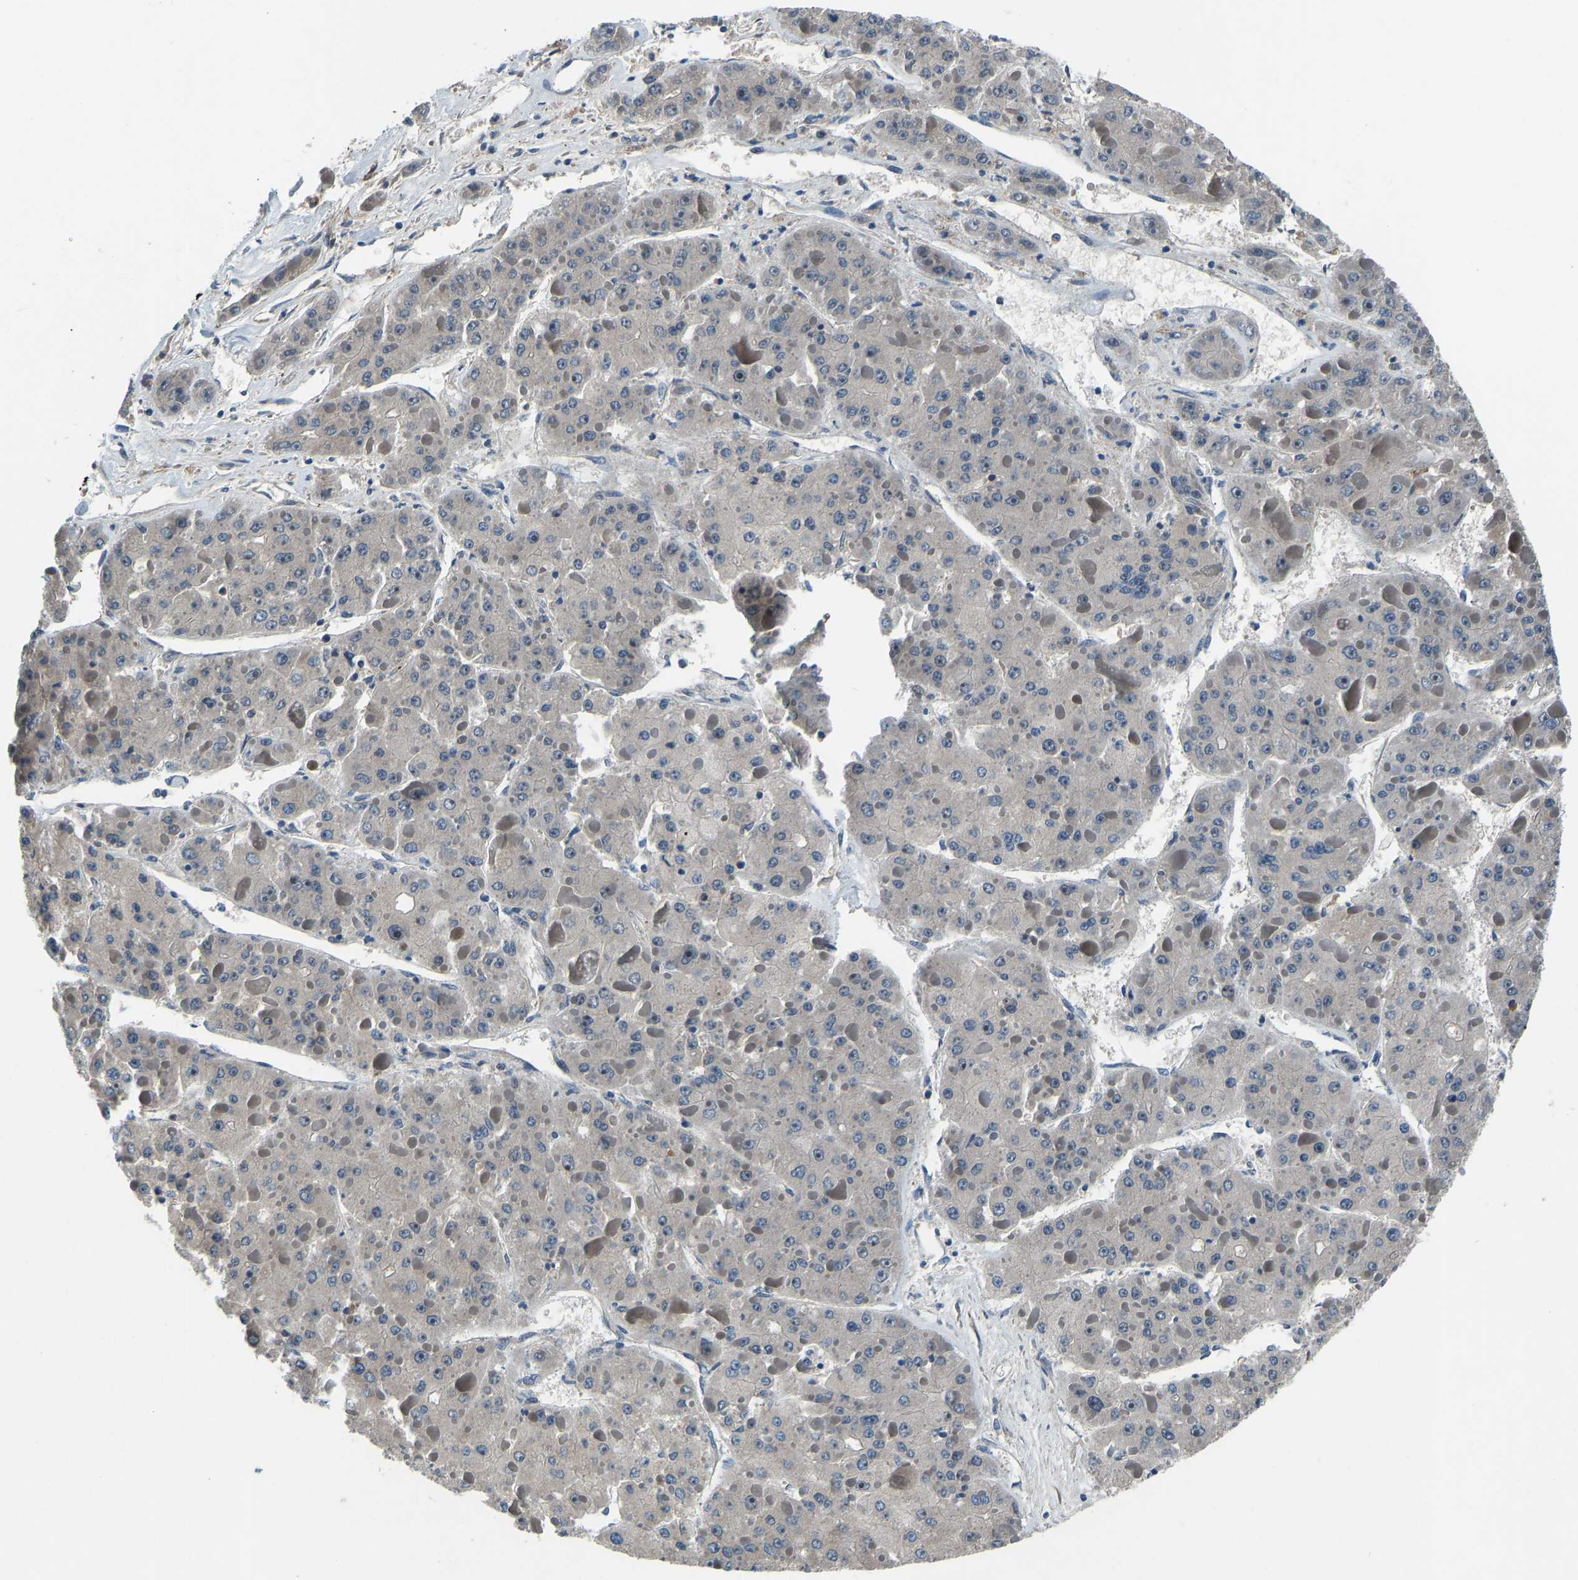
{"staining": {"intensity": "negative", "quantity": "none", "location": "none"}, "tissue": "liver cancer", "cell_type": "Tumor cells", "image_type": "cancer", "snomed": [{"axis": "morphology", "description": "Carcinoma, Hepatocellular, NOS"}, {"axis": "topography", "description": "Liver"}], "caption": "This is an immunohistochemistry micrograph of human liver hepatocellular carcinoma. There is no positivity in tumor cells.", "gene": "RLIM", "patient": {"sex": "female", "age": 73}}